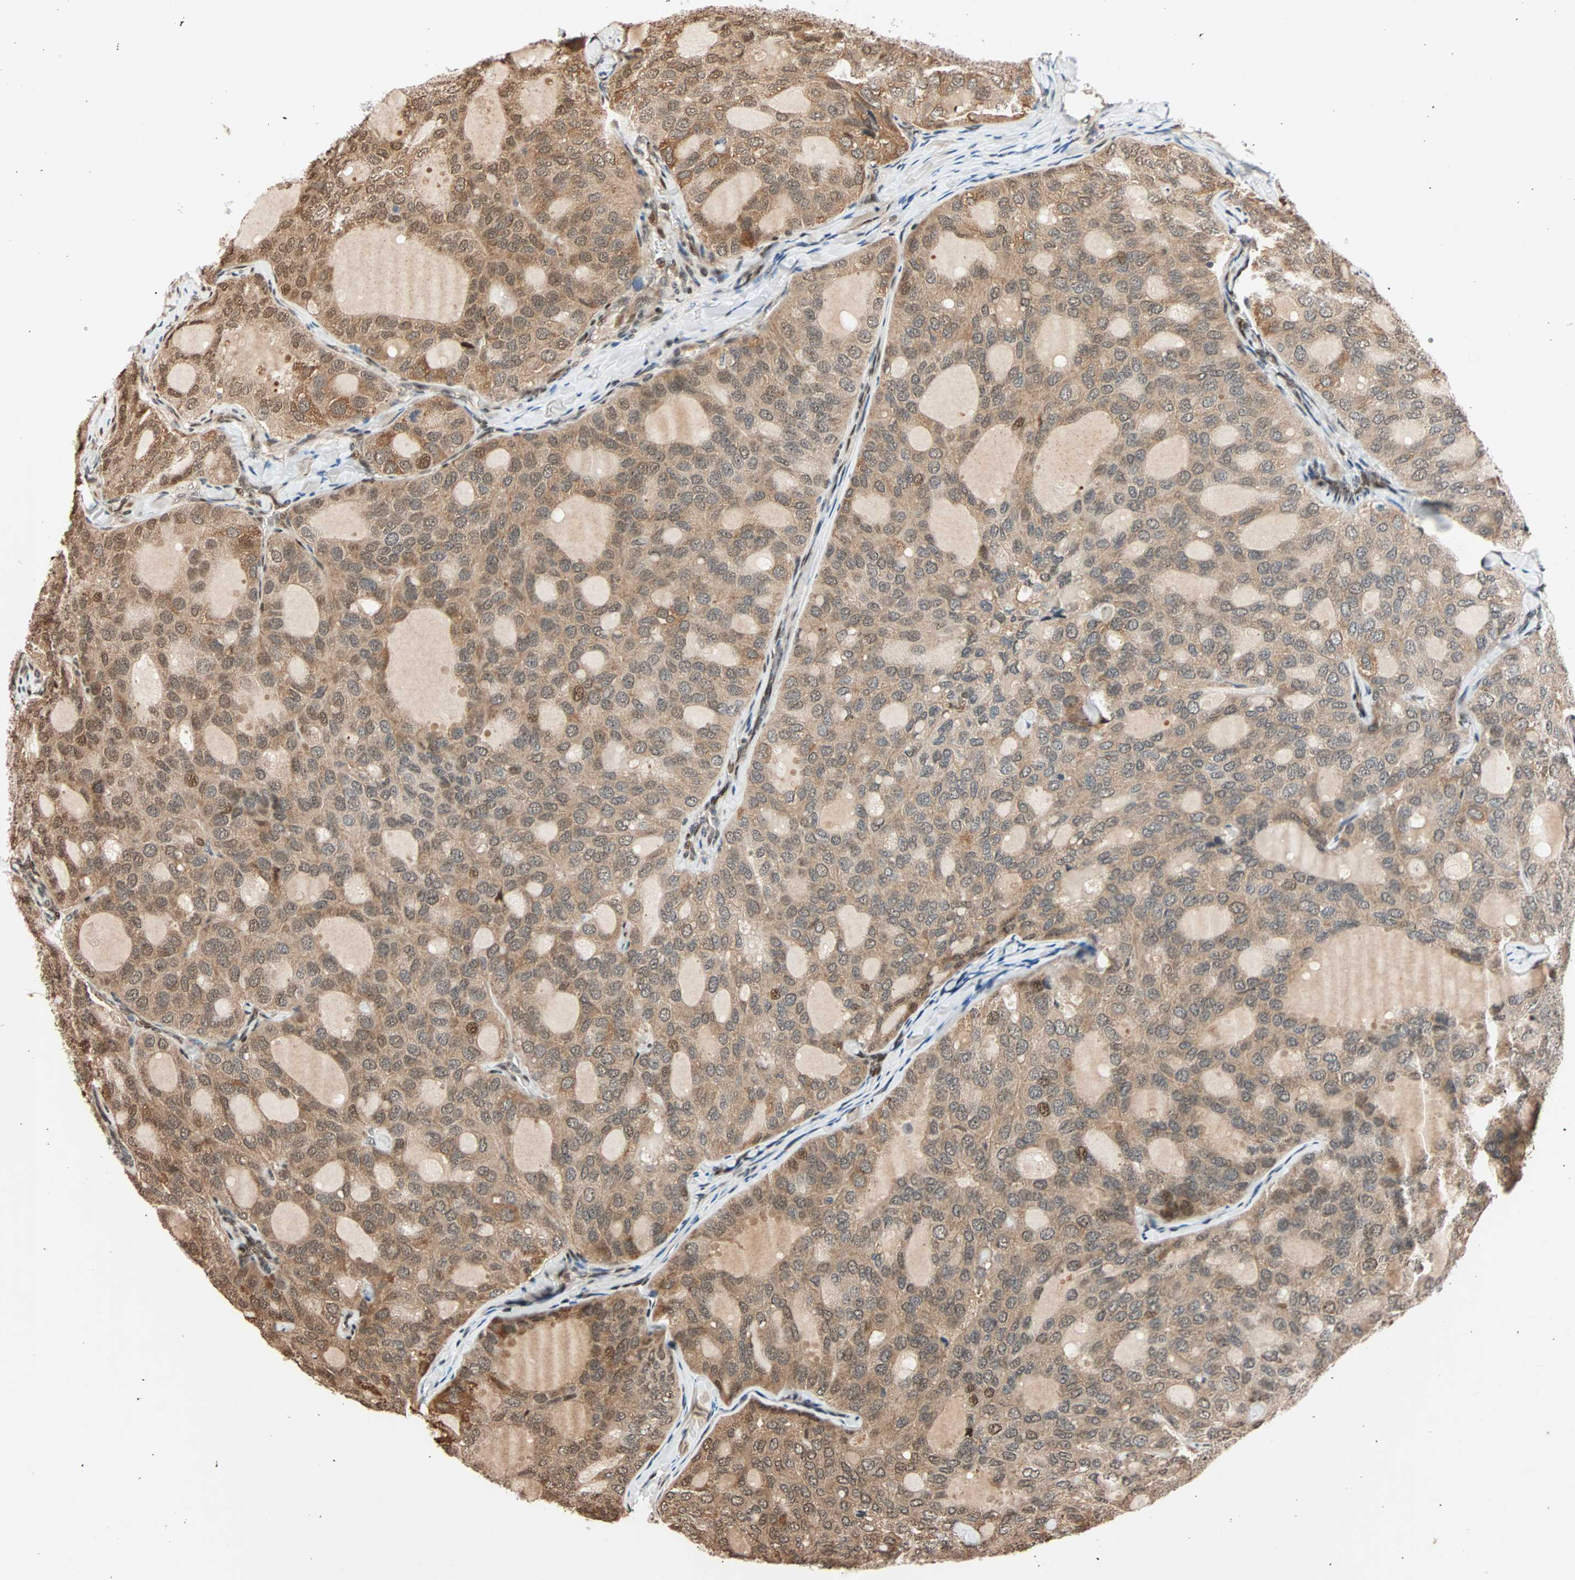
{"staining": {"intensity": "moderate", "quantity": ">75%", "location": "cytoplasmic/membranous,nuclear"}, "tissue": "thyroid cancer", "cell_type": "Tumor cells", "image_type": "cancer", "snomed": [{"axis": "morphology", "description": "Follicular adenoma carcinoma, NOS"}, {"axis": "topography", "description": "Thyroid gland"}], "caption": "Moderate cytoplasmic/membranous and nuclear protein staining is seen in about >75% of tumor cells in thyroid cancer (follicular adenoma carcinoma).", "gene": "HECW1", "patient": {"sex": "male", "age": 75}}